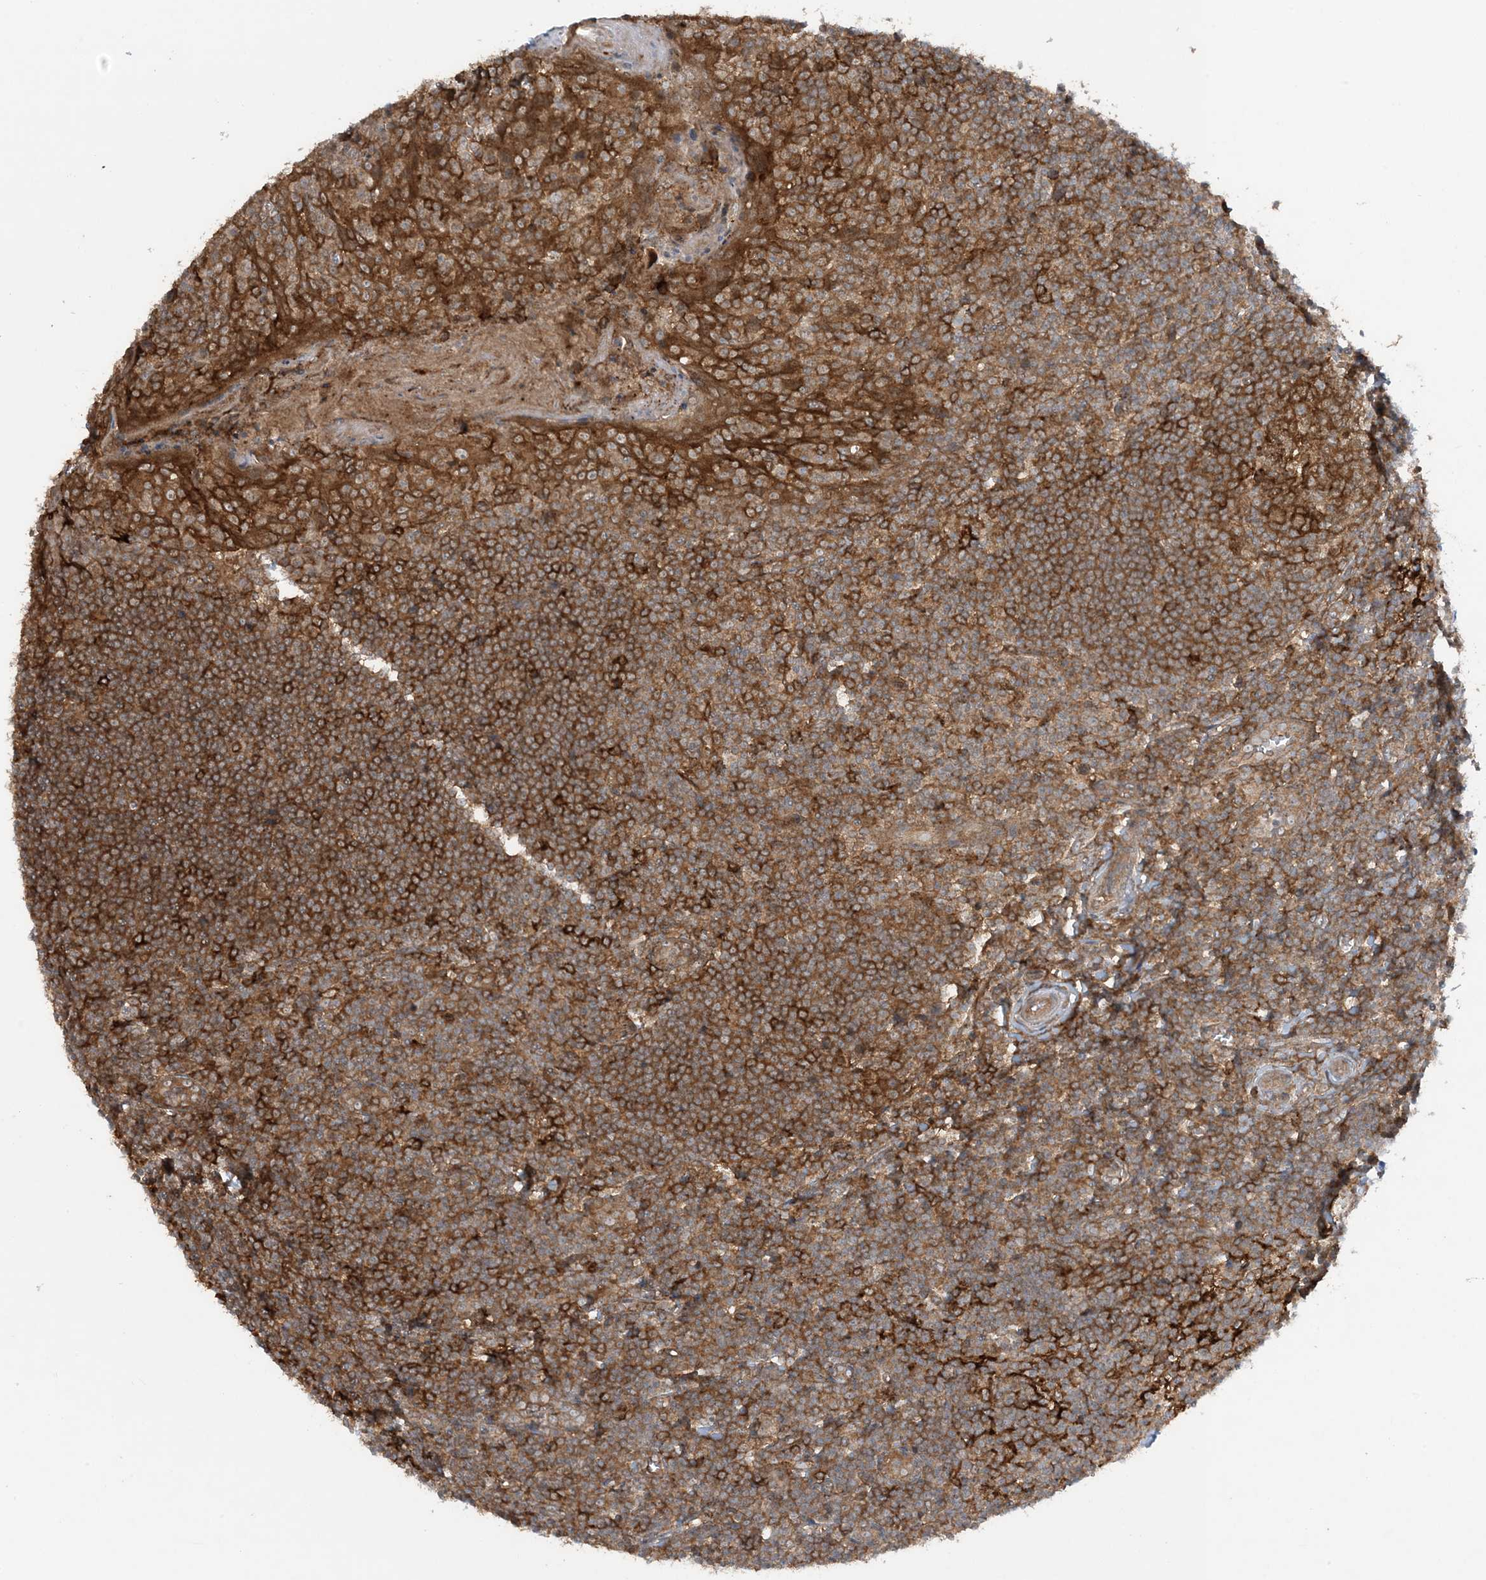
{"staining": {"intensity": "moderate", "quantity": ">75%", "location": "cytoplasmic/membranous"}, "tissue": "tonsil", "cell_type": "Germinal center cells", "image_type": "normal", "snomed": [{"axis": "morphology", "description": "Normal tissue, NOS"}, {"axis": "topography", "description": "Tonsil"}], "caption": "Immunohistochemistry histopathology image of normal human tonsil stained for a protein (brown), which reveals medium levels of moderate cytoplasmic/membranous expression in approximately >75% of germinal center cells.", "gene": "STAM2", "patient": {"sex": "male", "age": 27}}